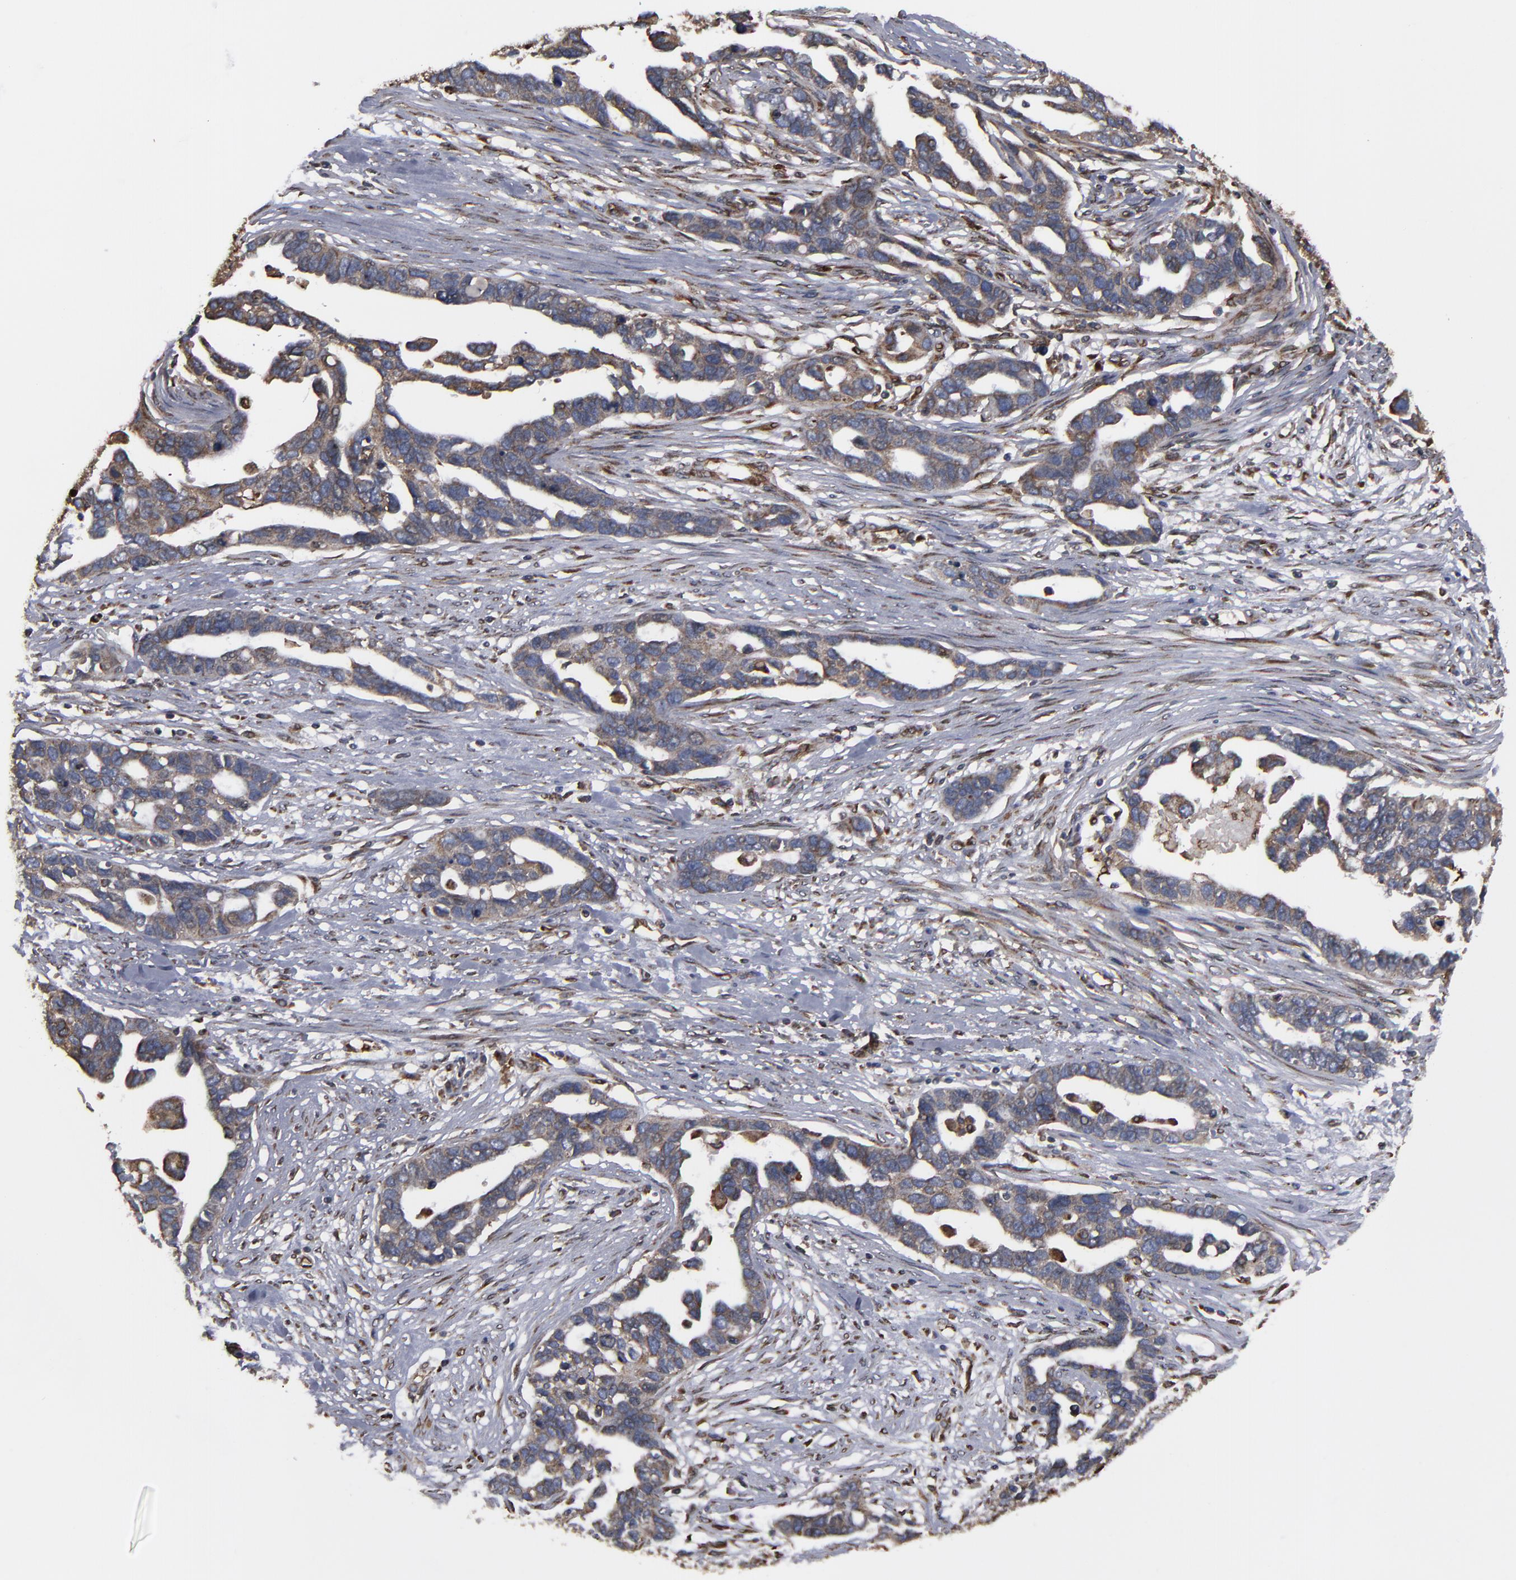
{"staining": {"intensity": "moderate", "quantity": ">75%", "location": "cytoplasmic/membranous"}, "tissue": "ovarian cancer", "cell_type": "Tumor cells", "image_type": "cancer", "snomed": [{"axis": "morphology", "description": "Cystadenocarcinoma, serous, NOS"}, {"axis": "topography", "description": "Ovary"}], "caption": "Ovarian serous cystadenocarcinoma was stained to show a protein in brown. There is medium levels of moderate cytoplasmic/membranous staining in about >75% of tumor cells. (DAB IHC, brown staining for protein, blue staining for nuclei).", "gene": "CNIH1", "patient": {"sex": "female", "age": 54}}